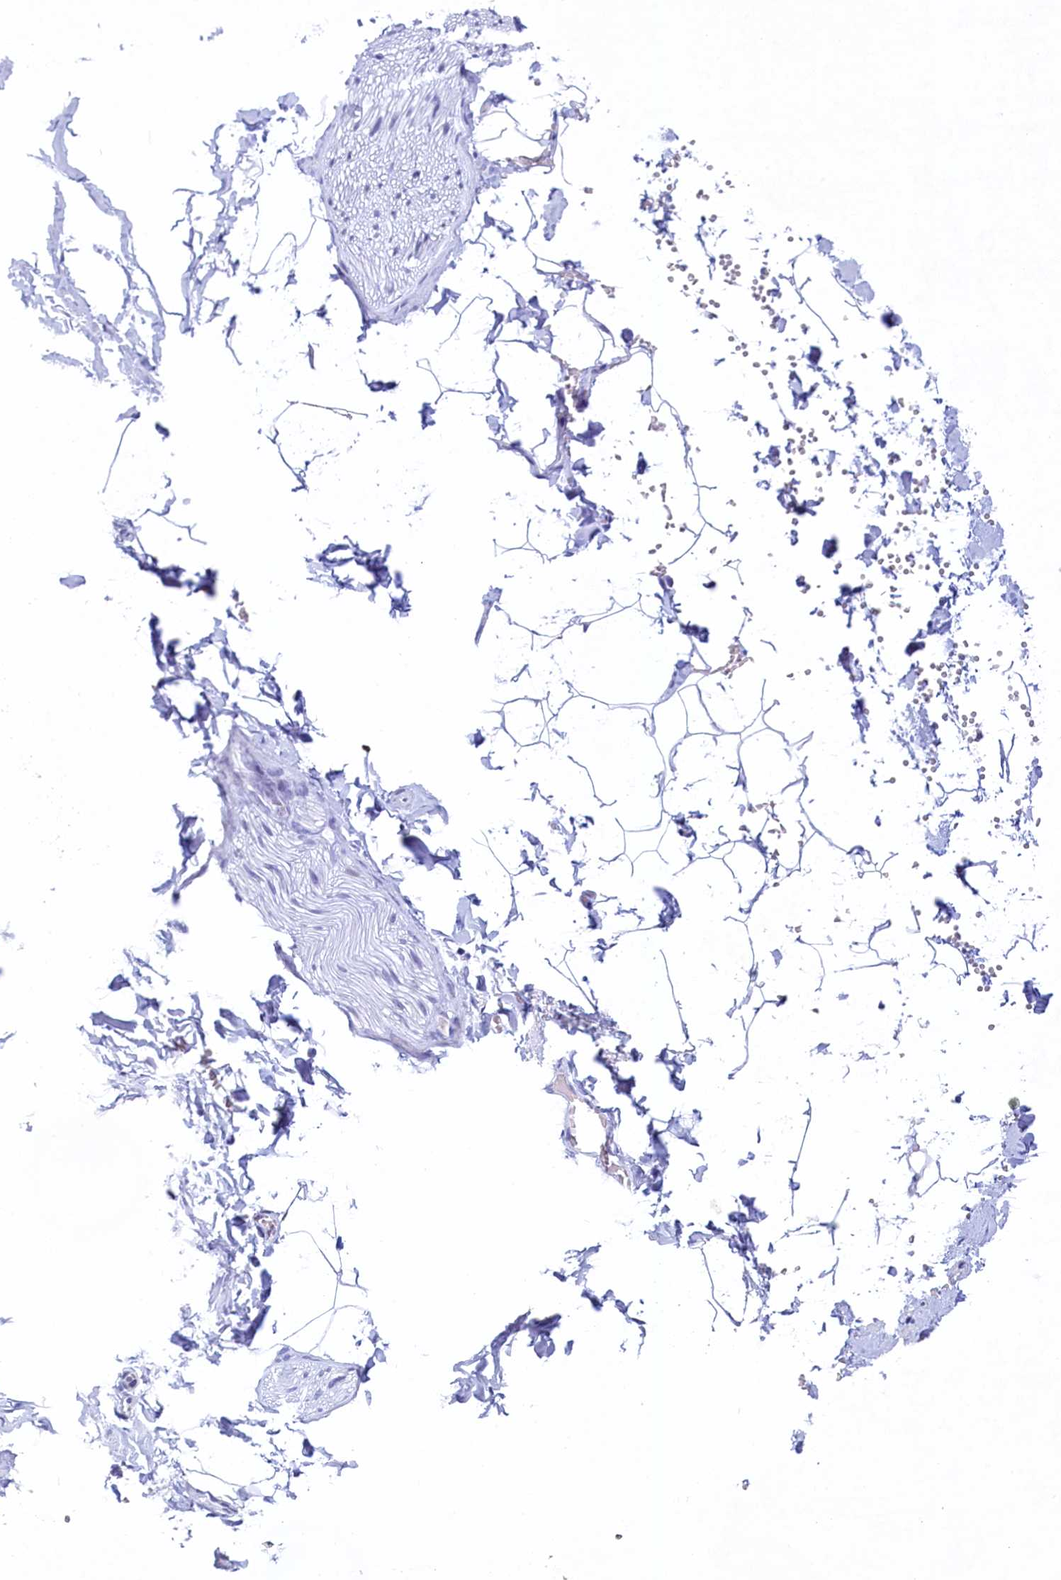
{"staining": {"intensity": "negative", "quantity": "none", "location": "none"}, "tissue": "adipose tissue", "cell_type": "Adipocytes", "image_type": "normal", "snomed": [{"axis": "morphology", "description": "Normal tissue, NOS"}, {"axis": "topography", "description": "Gallbladder"}, {"axis": "topography", "description": "Peripheral nerve tissue"}], "caption": "Protein analysis of benign adipose tissue shows no significant staining in adipocytes.", "gene": "SUGP2", "patient": {"sex": "male", "age": 38}}